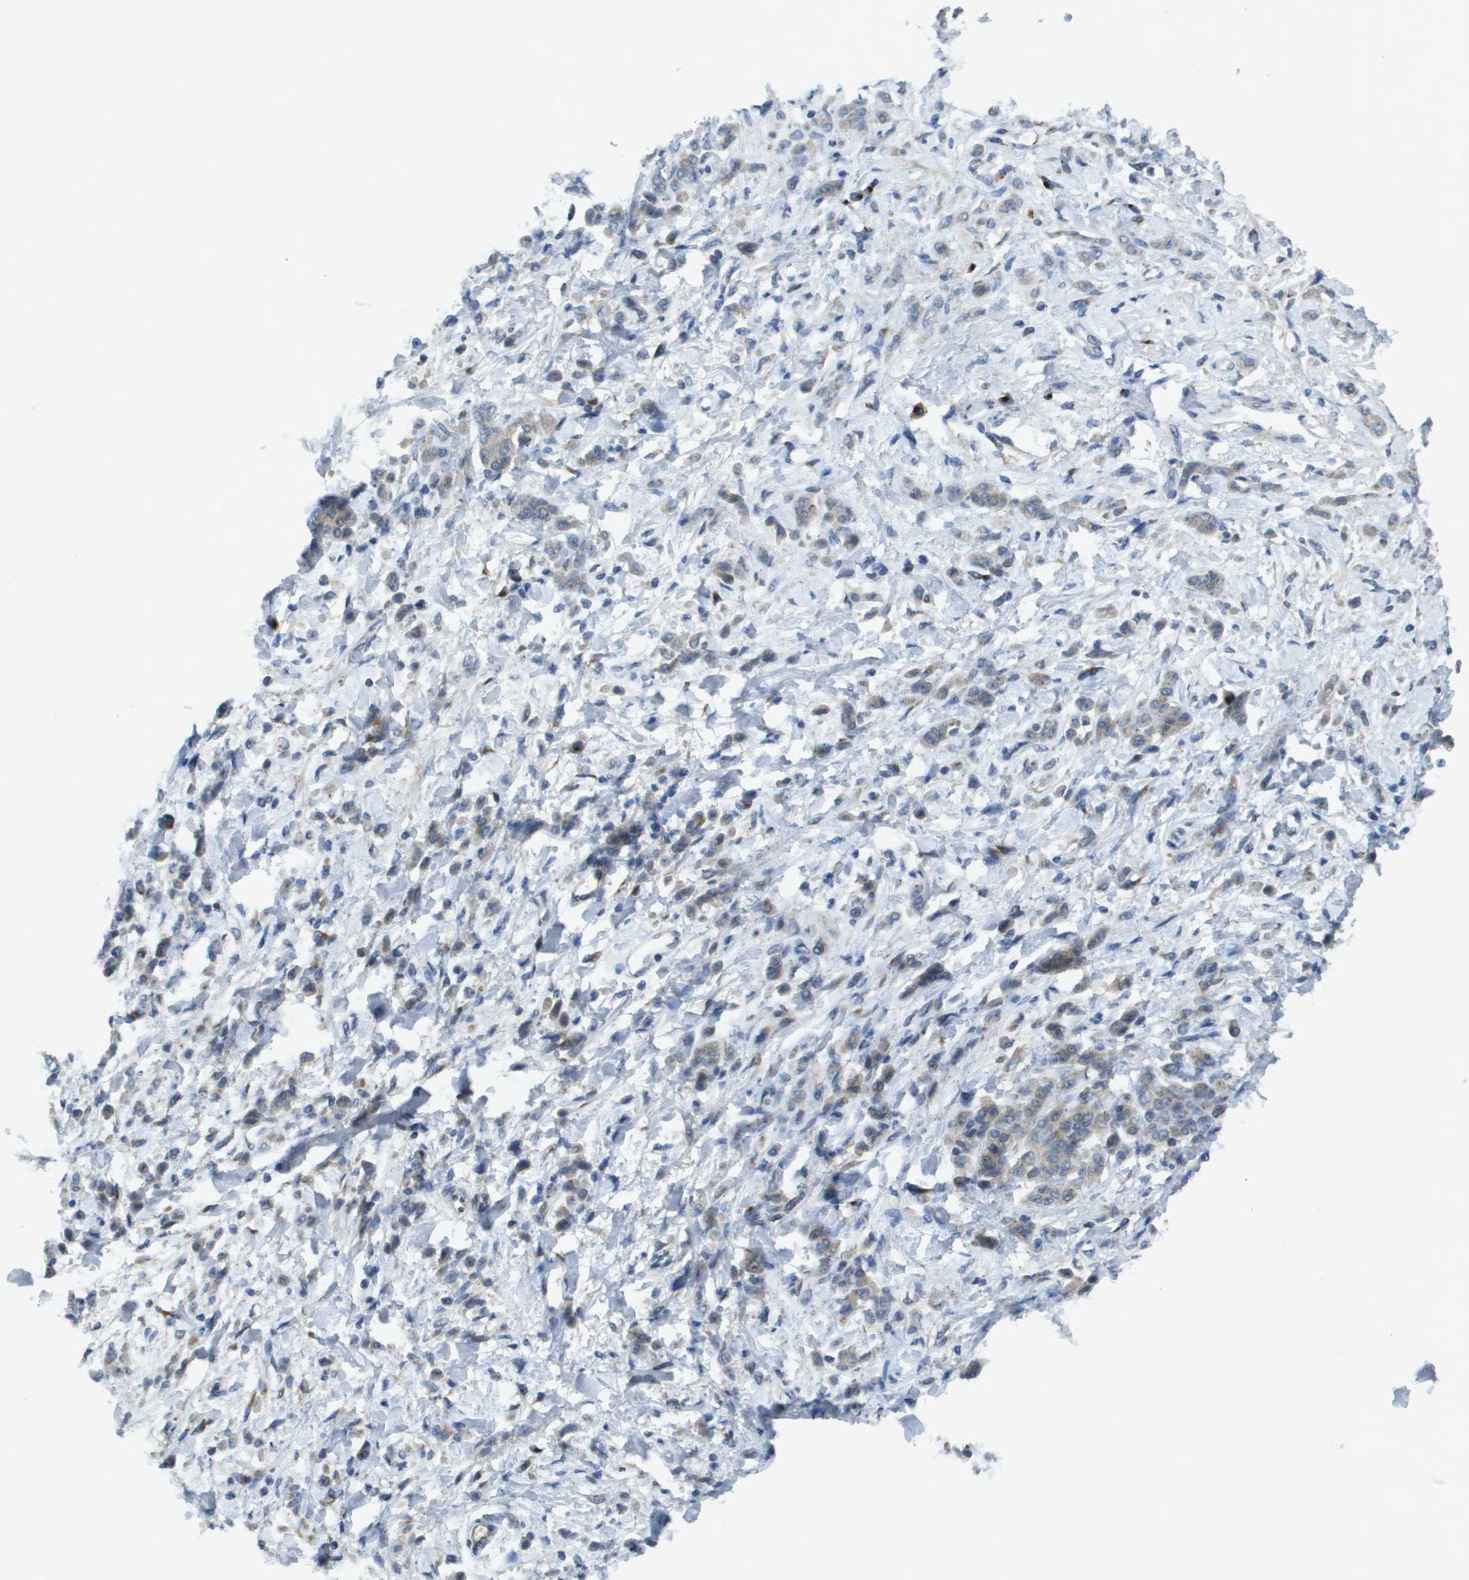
{"staining": {"intensity": "weak", "quantity": "<25%", "location": "cytoplasmic/membranous"}, "tissue": "stomach cancer", "cell_type": "Tumor cells", "image_type": "cancer", "snomed": [{"axis": "morphology", "description": "Normal tissue, NOS"}, {"axis": "morphology", "description": "Adenocarcinoma, NOS"}, {"axis": "topography", "description": "Stomach"}], "caption": "IHC histopathology image of human stomach cancer (adenocarcinoma) stained for a protein (brown), which demonstrates no expression in tumor cells.", "gene": "QSOX2", "patient": {"sex": "male", "age": 82}}